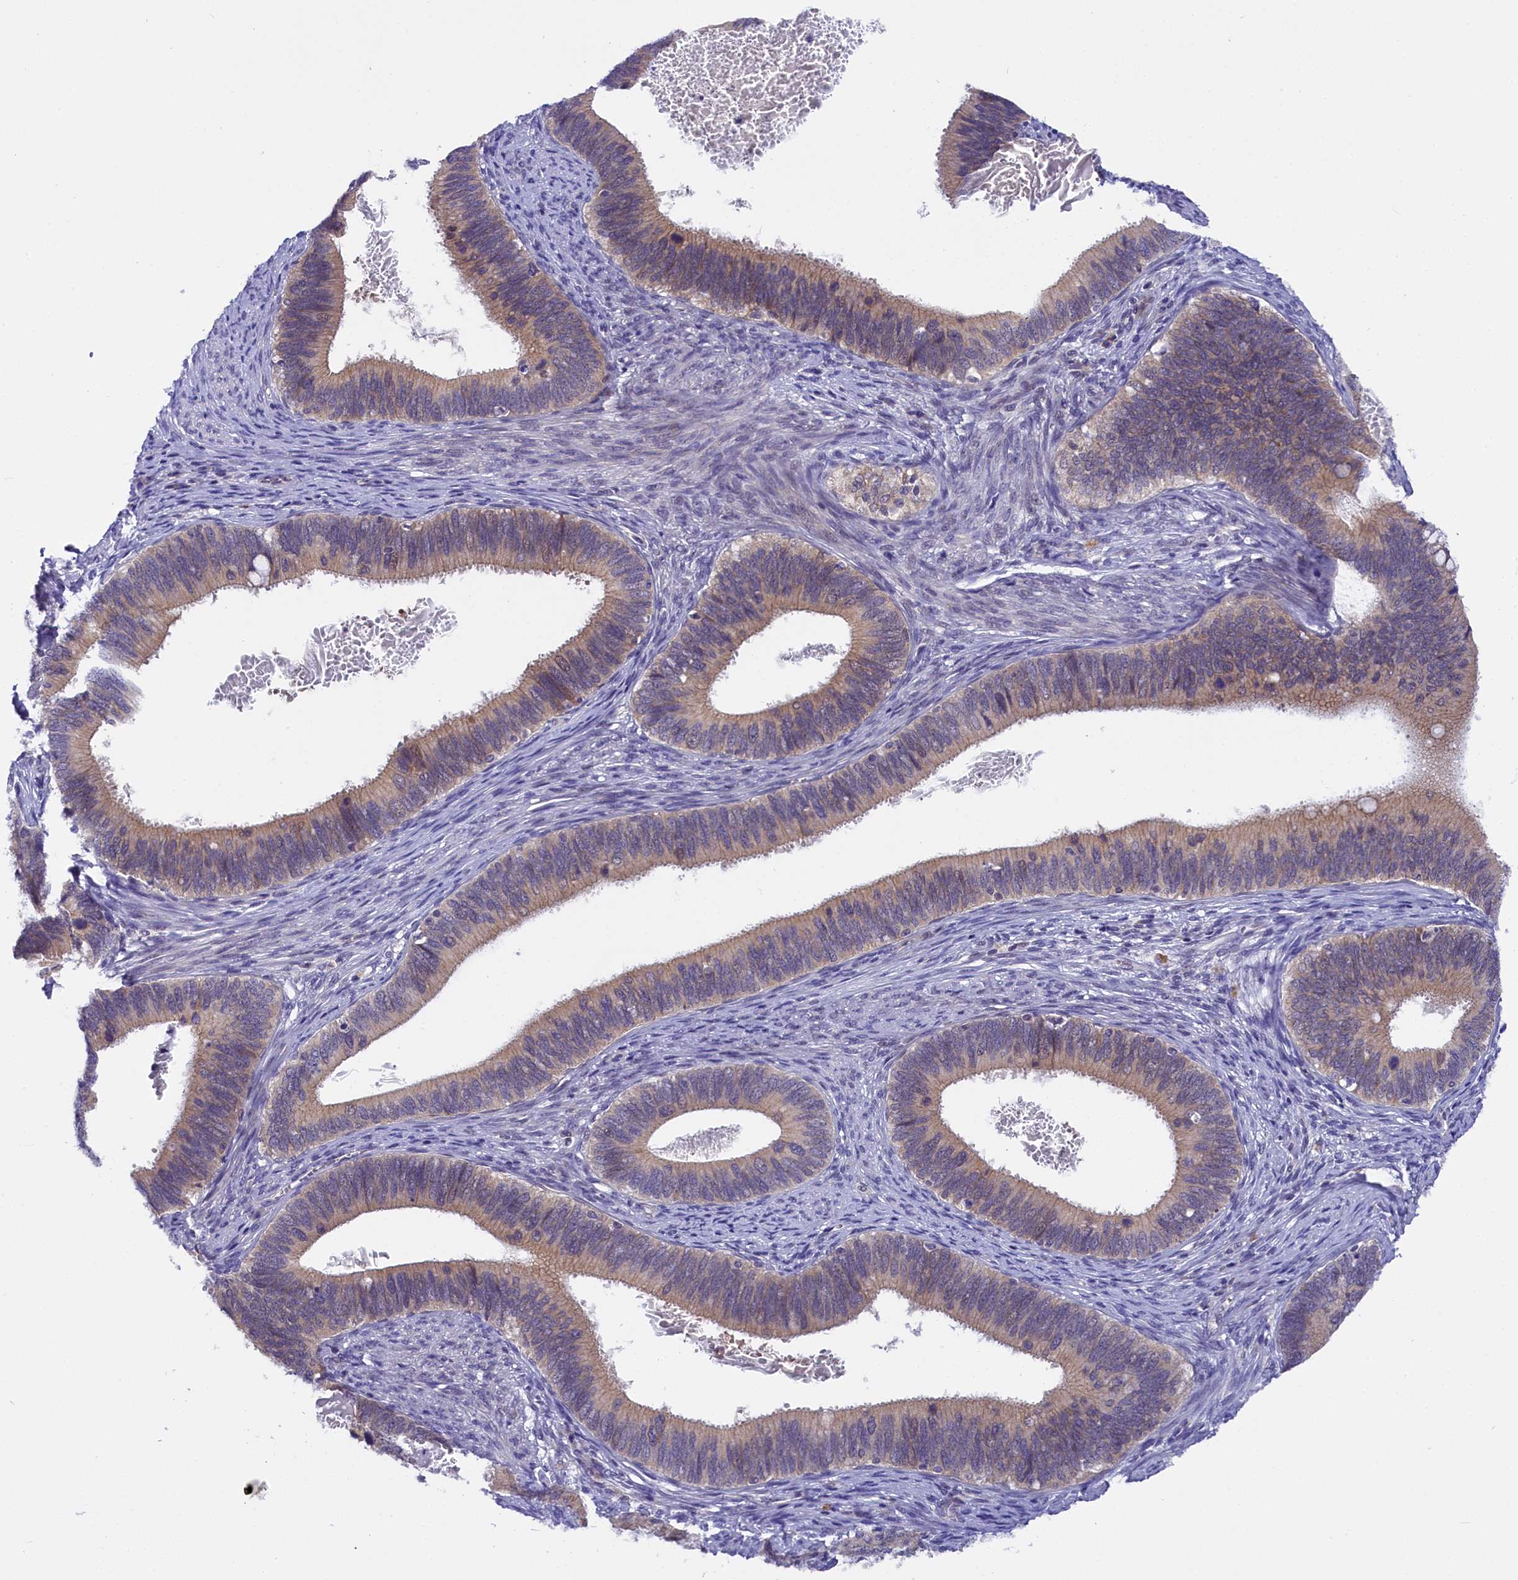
{"staining": {"intensity": "weak", "quantity": "<25%", "location": "cytoplasmic/membranous"}, "tissue": "cervical cancer", "cell_type": "Tumor cells", "image_type": "cancer", "snomed": [{"axis": "morphology", "description": "Adenocarcinoma, NOS"}, {"axis": "topography", "description": "Cervix"}], "caption": "An image of human cervical cancer is negative for staining in tumor cells.", "gene": "ENKD1", "patient": {"sex": "female", "age": 42}}